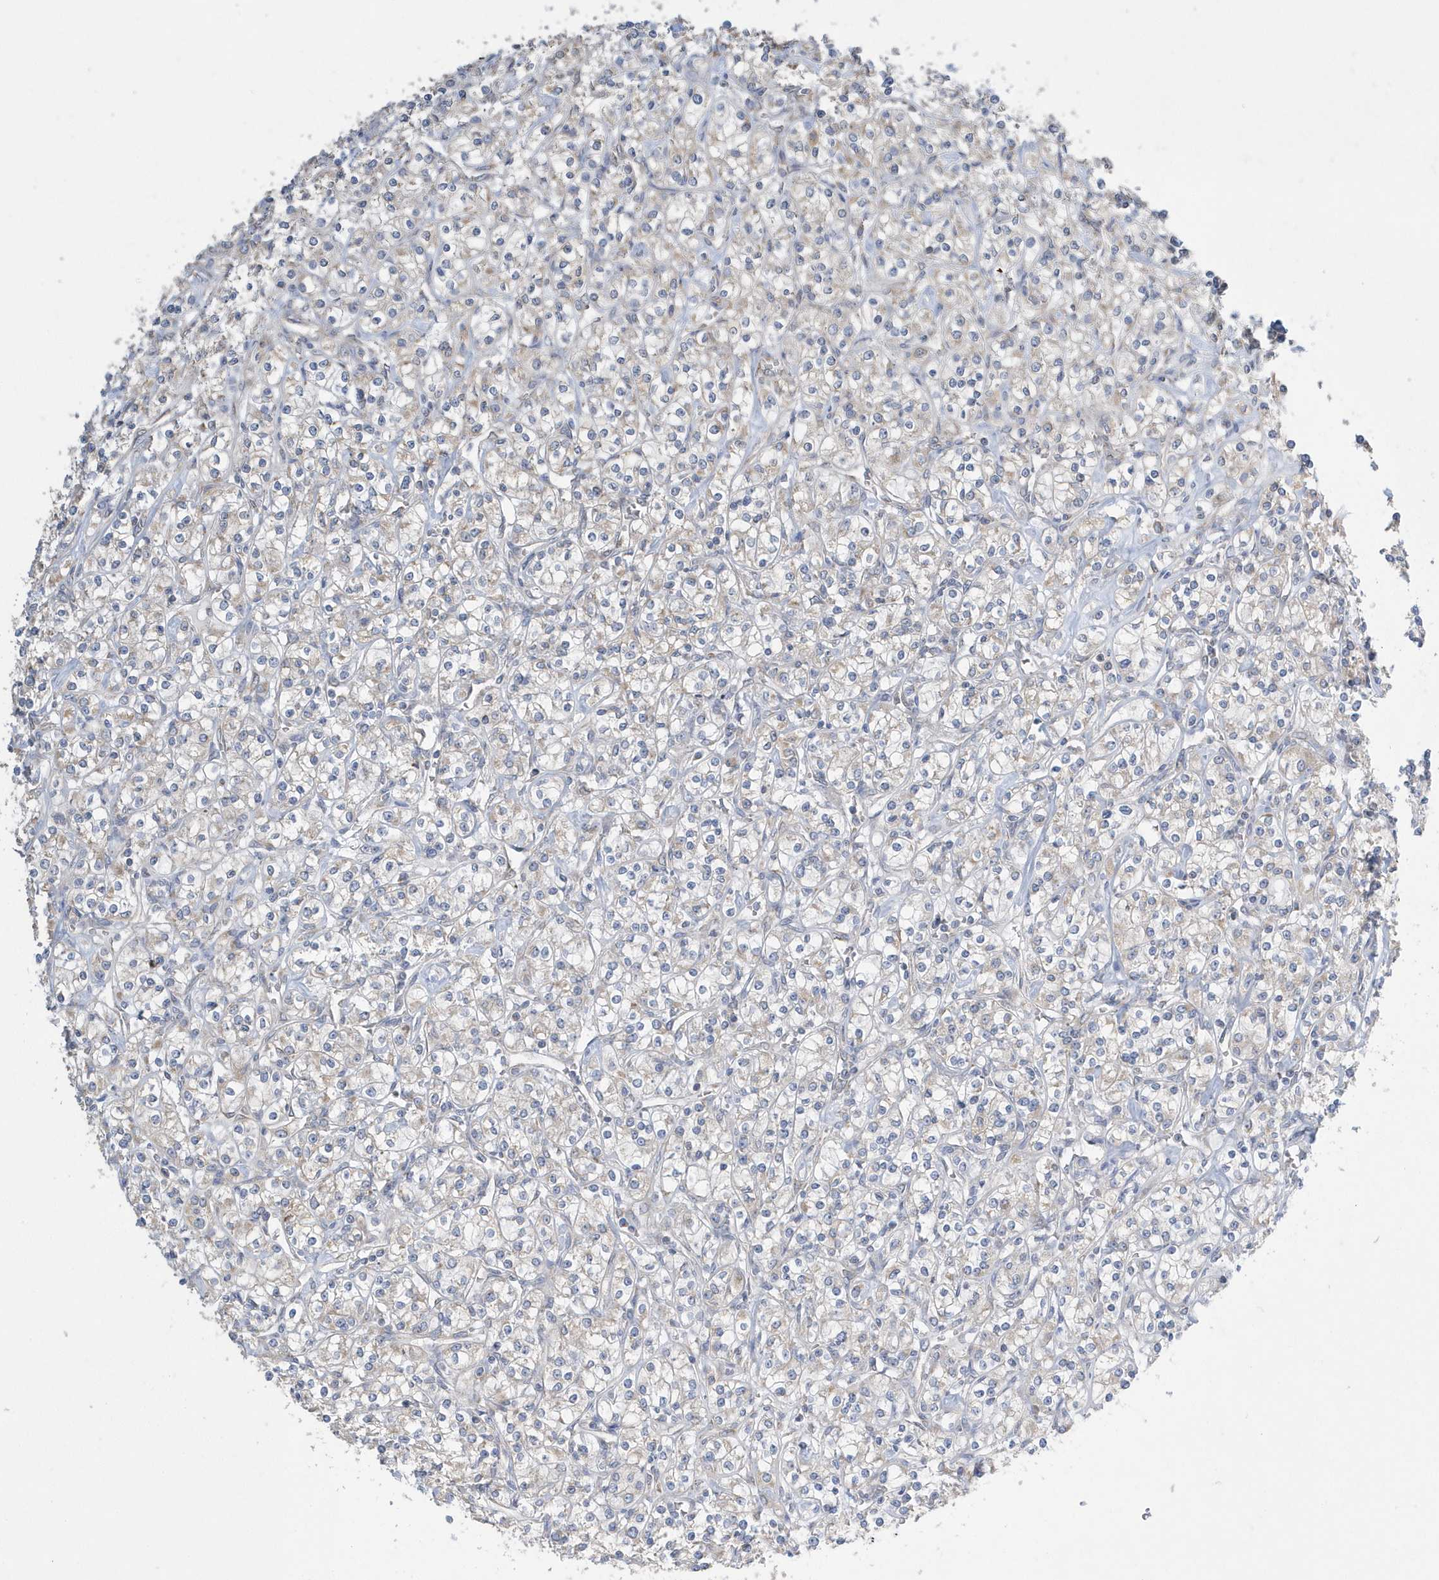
{"staining": {"intensity": "weak", "quantity": "25%-75%", "location": "cytoplasmic/membranous"}, "tissue": "renal cancer", "cell_type": "Tumor cells", "image_type": "cancer", "snomed": [{"axis": "morphology", "description": "Adenocarcinoma, NOS"}, {"axis": "topography", "description": "Kidney"}], "caption": "An immunohistochemistry micrograph of neoplastic tissue is shown. Protein staining in brown highlights weak cytoplasmic/membranous positivity in renal cancer (adenocarcinoma) within tumor cells.", "gene": "SPATA5", "patient": {"sex": "male", "age": 77}}